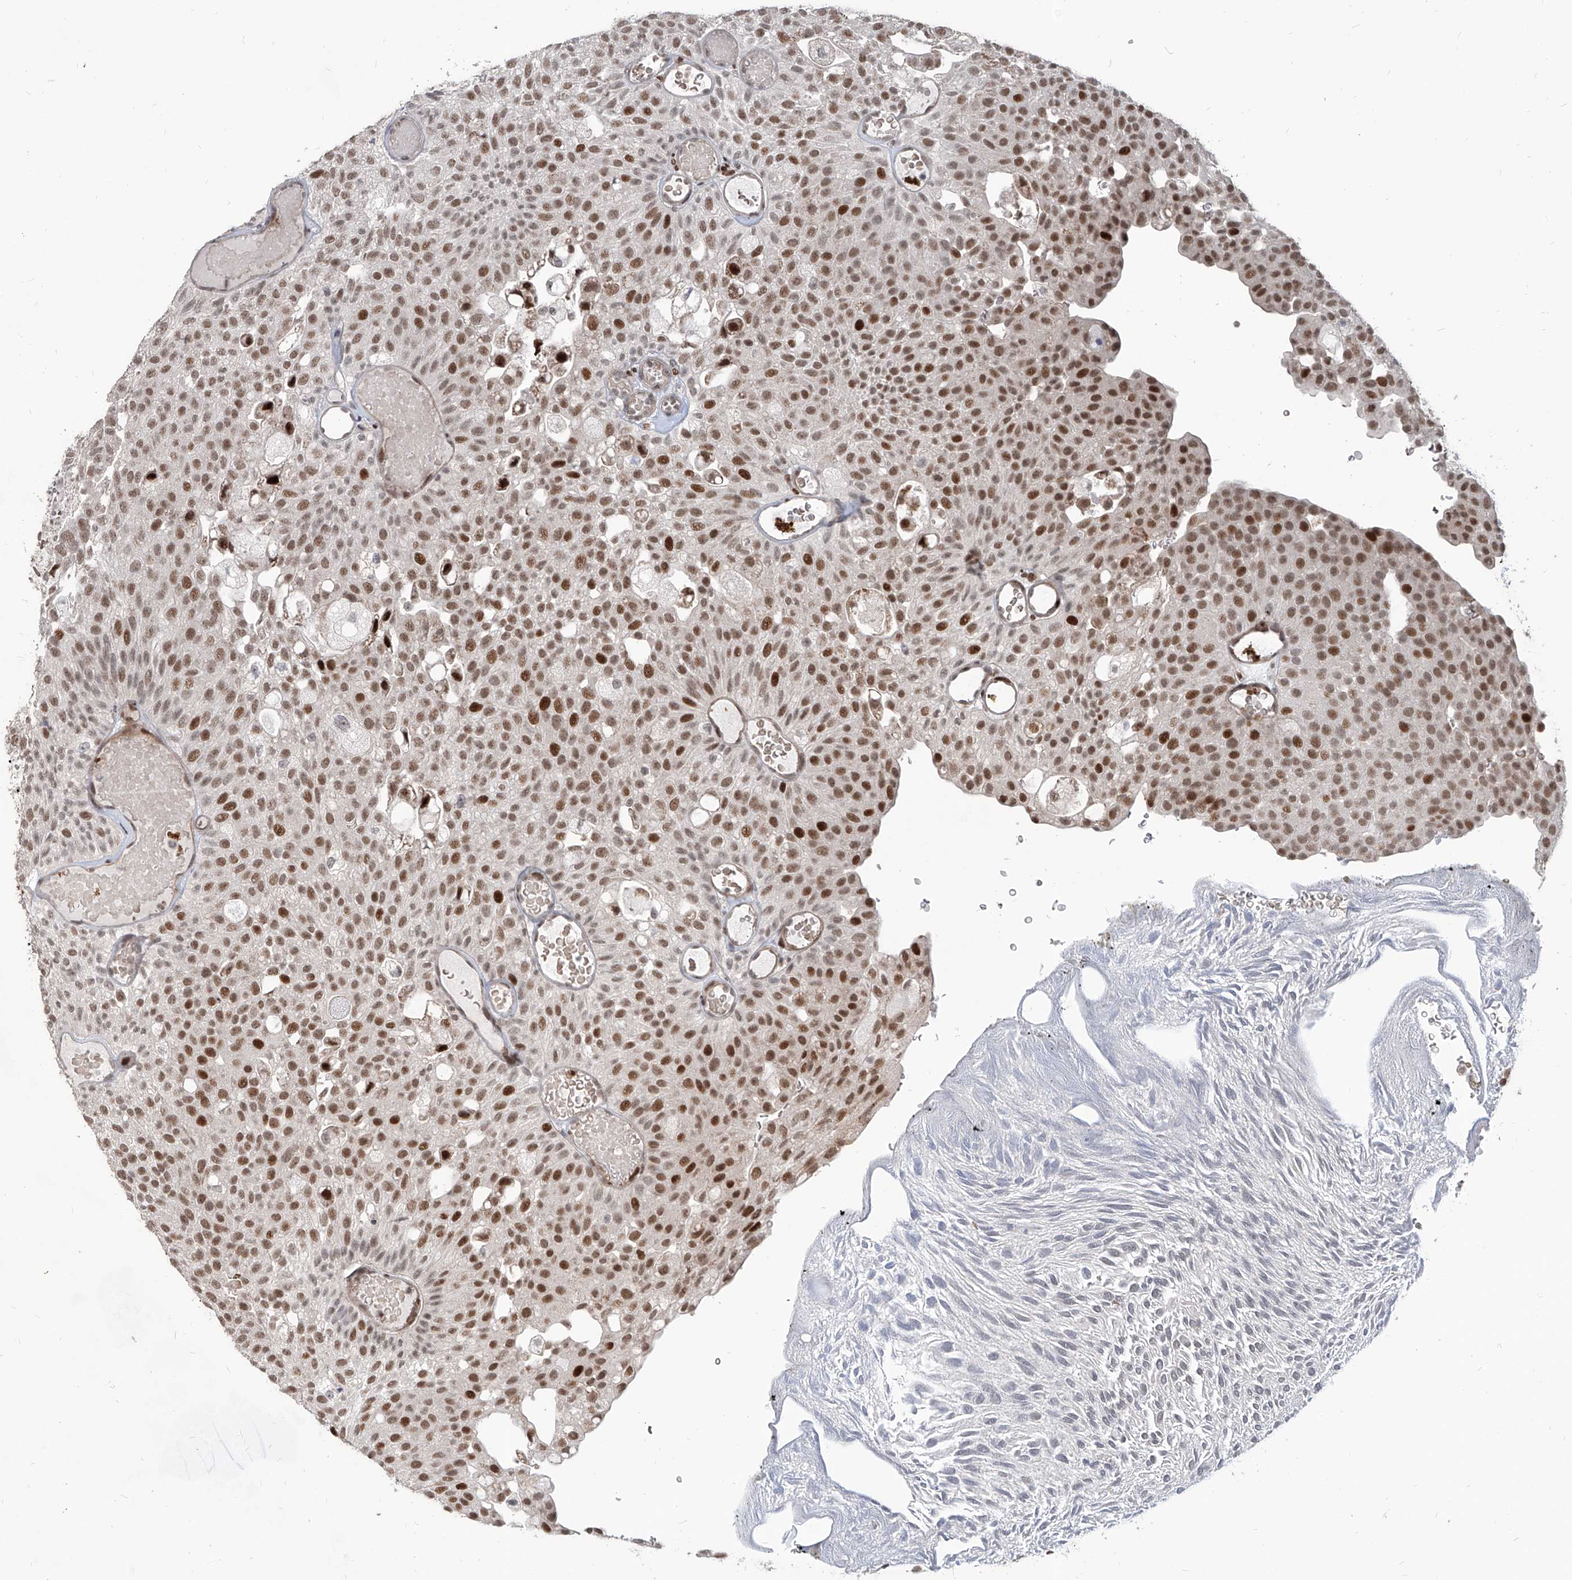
{"staining": {"intensity": "strong", "quantity": "25%-75%", "location": "nuclear"}, "tissue": "urothelial cancer", "cell_type": "Tumor cells", "image_type": "cancer", "snomed": [{"axis": "morphology", "description": "Urothelial carcinoma, Low grade"}, {"axis": "topography", "description": "Urinary bladder"}], "caption": "Immunohistochemical staining of urothelial carcinoma (low-grade) demonstrates high levels of strong nuclear expression in approximately 25%-75% of tumor cells.", "gene": "IRF2", "patient": {"sex": "male", "age": 78}}